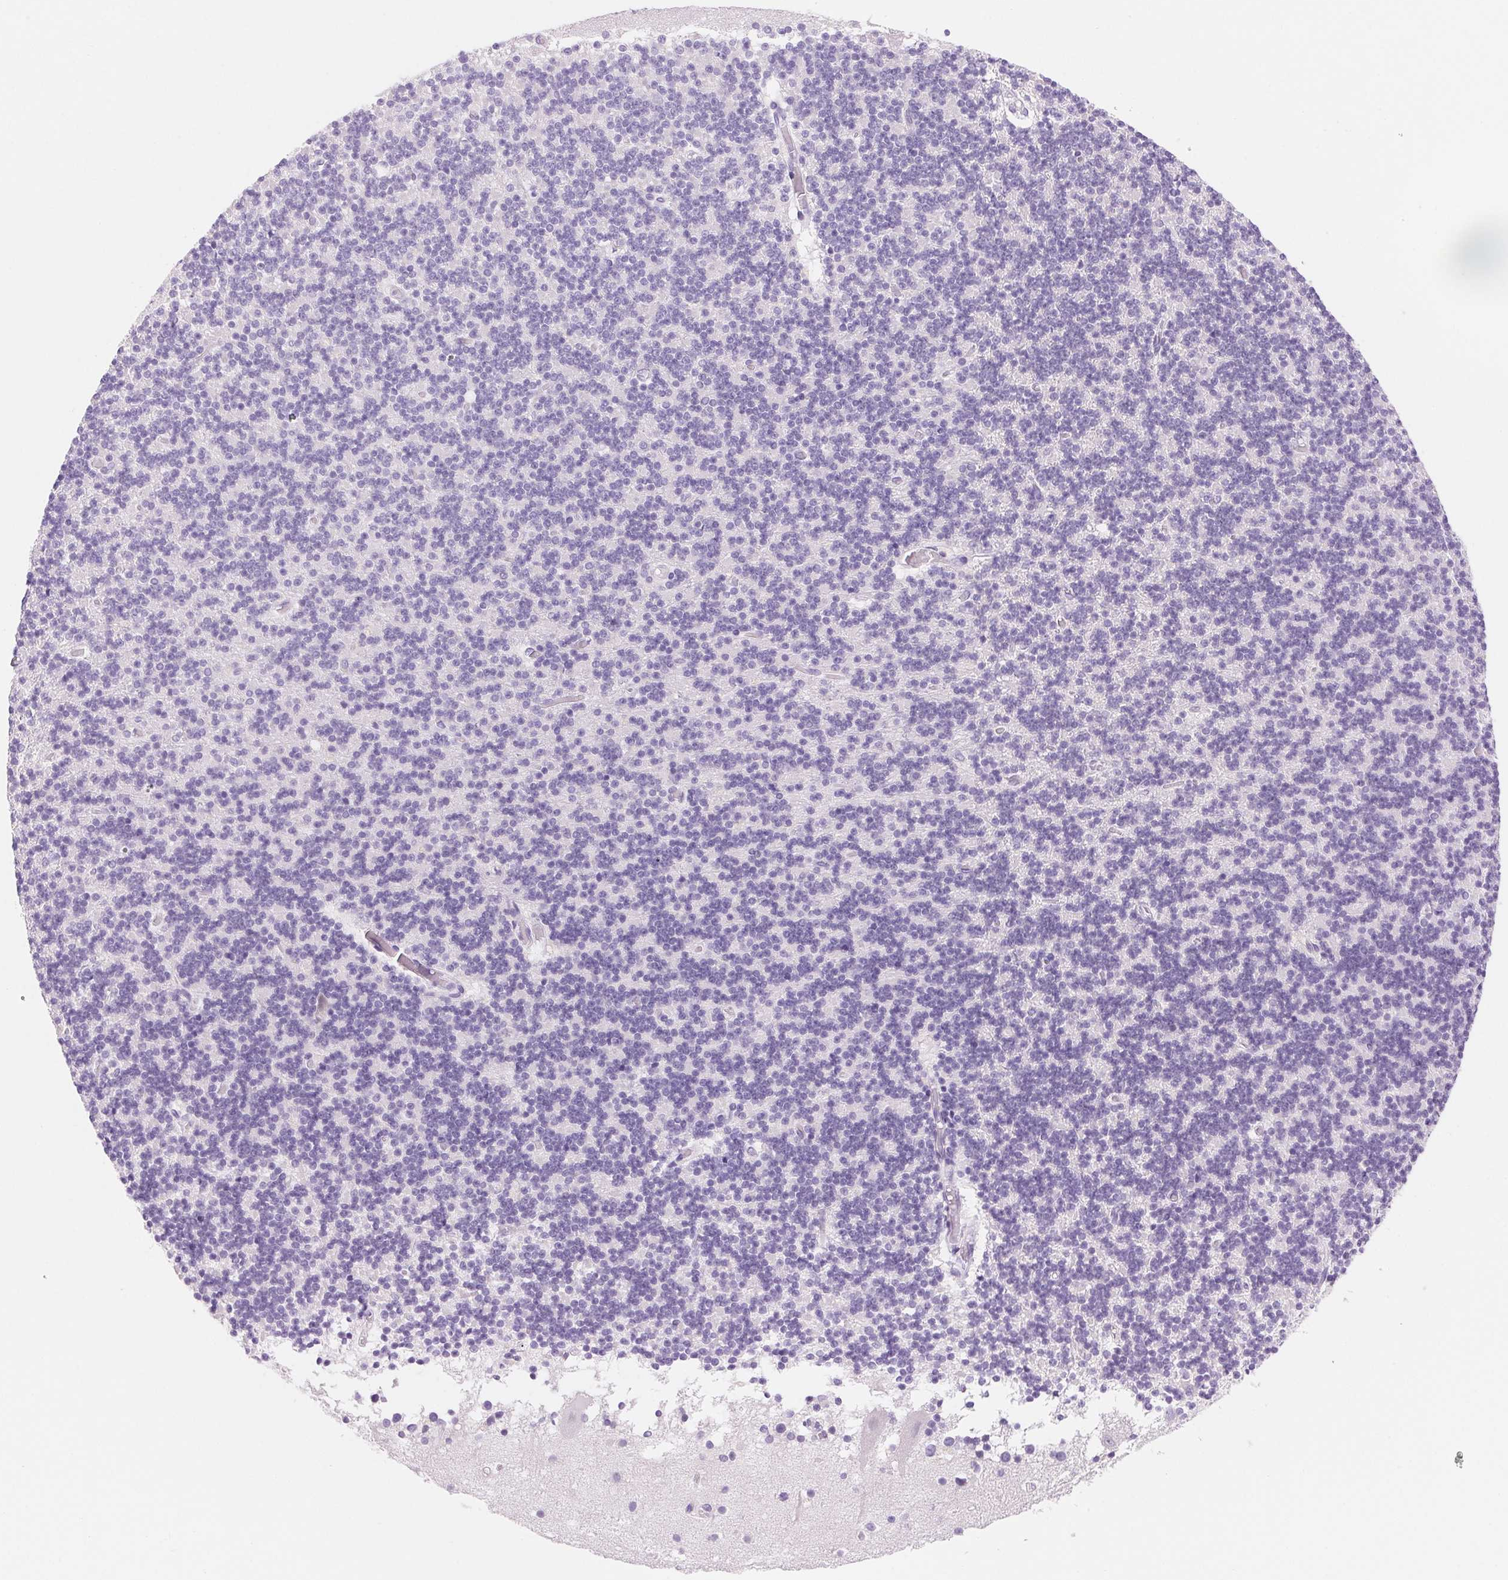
{"staining": {"intensity": "negative", "quantity": "none", "location": "none"}, "tissue": "cerebellum", "cell_type": "Cells in granular layer", "image_type": "normal", "snomed": [{"axis": "morphology", "description": "Normal tissue, NOS"}, {"axis": "topography", "description": "Cerebellum"}], "caption": "DAB immunohistochemical staining of benign cerebellum demonstrates no significant staining in cells in granular layer.", "gene": "ASGR2", "patient": {"sex": "male", "age": 70}}